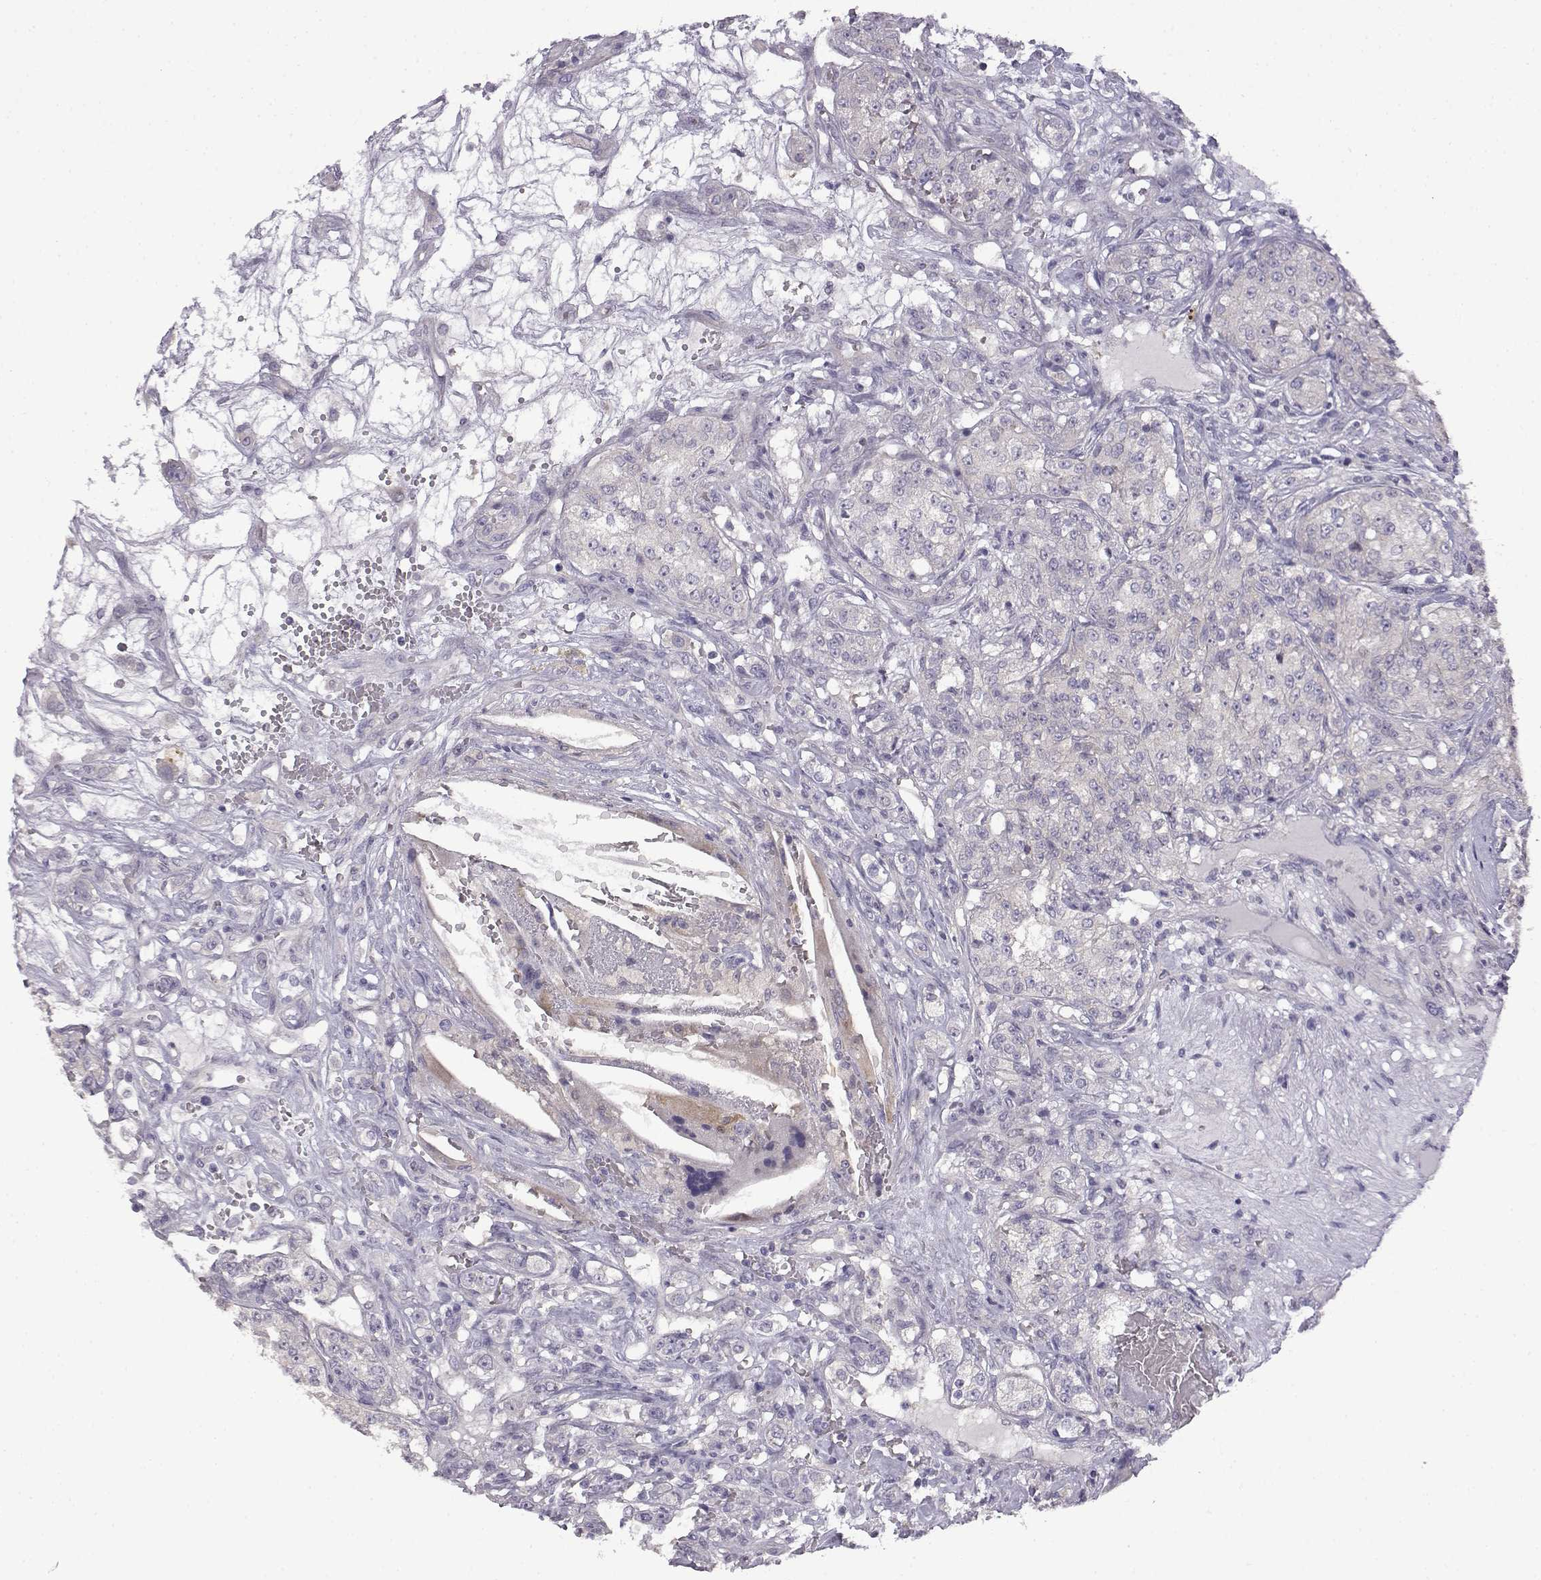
{"staining": {"intensity": "negative", "quantity": "none", "location": "none"}, "tissue": "renal cancer", "cell_type": "Tumor cells", "image_type": "cancer", "snomed": [{"axis": "morphology", "description": "Adenocarcinoma, NOS"}, {"axis": "topography", "description": "Kidney"}], "caption": "Renal cancer stained for a protein using immunohistochemistry demonstrates no expression tumor cells.", "gene": "VGF", "patient": {"sex": "female", "age": 63}}